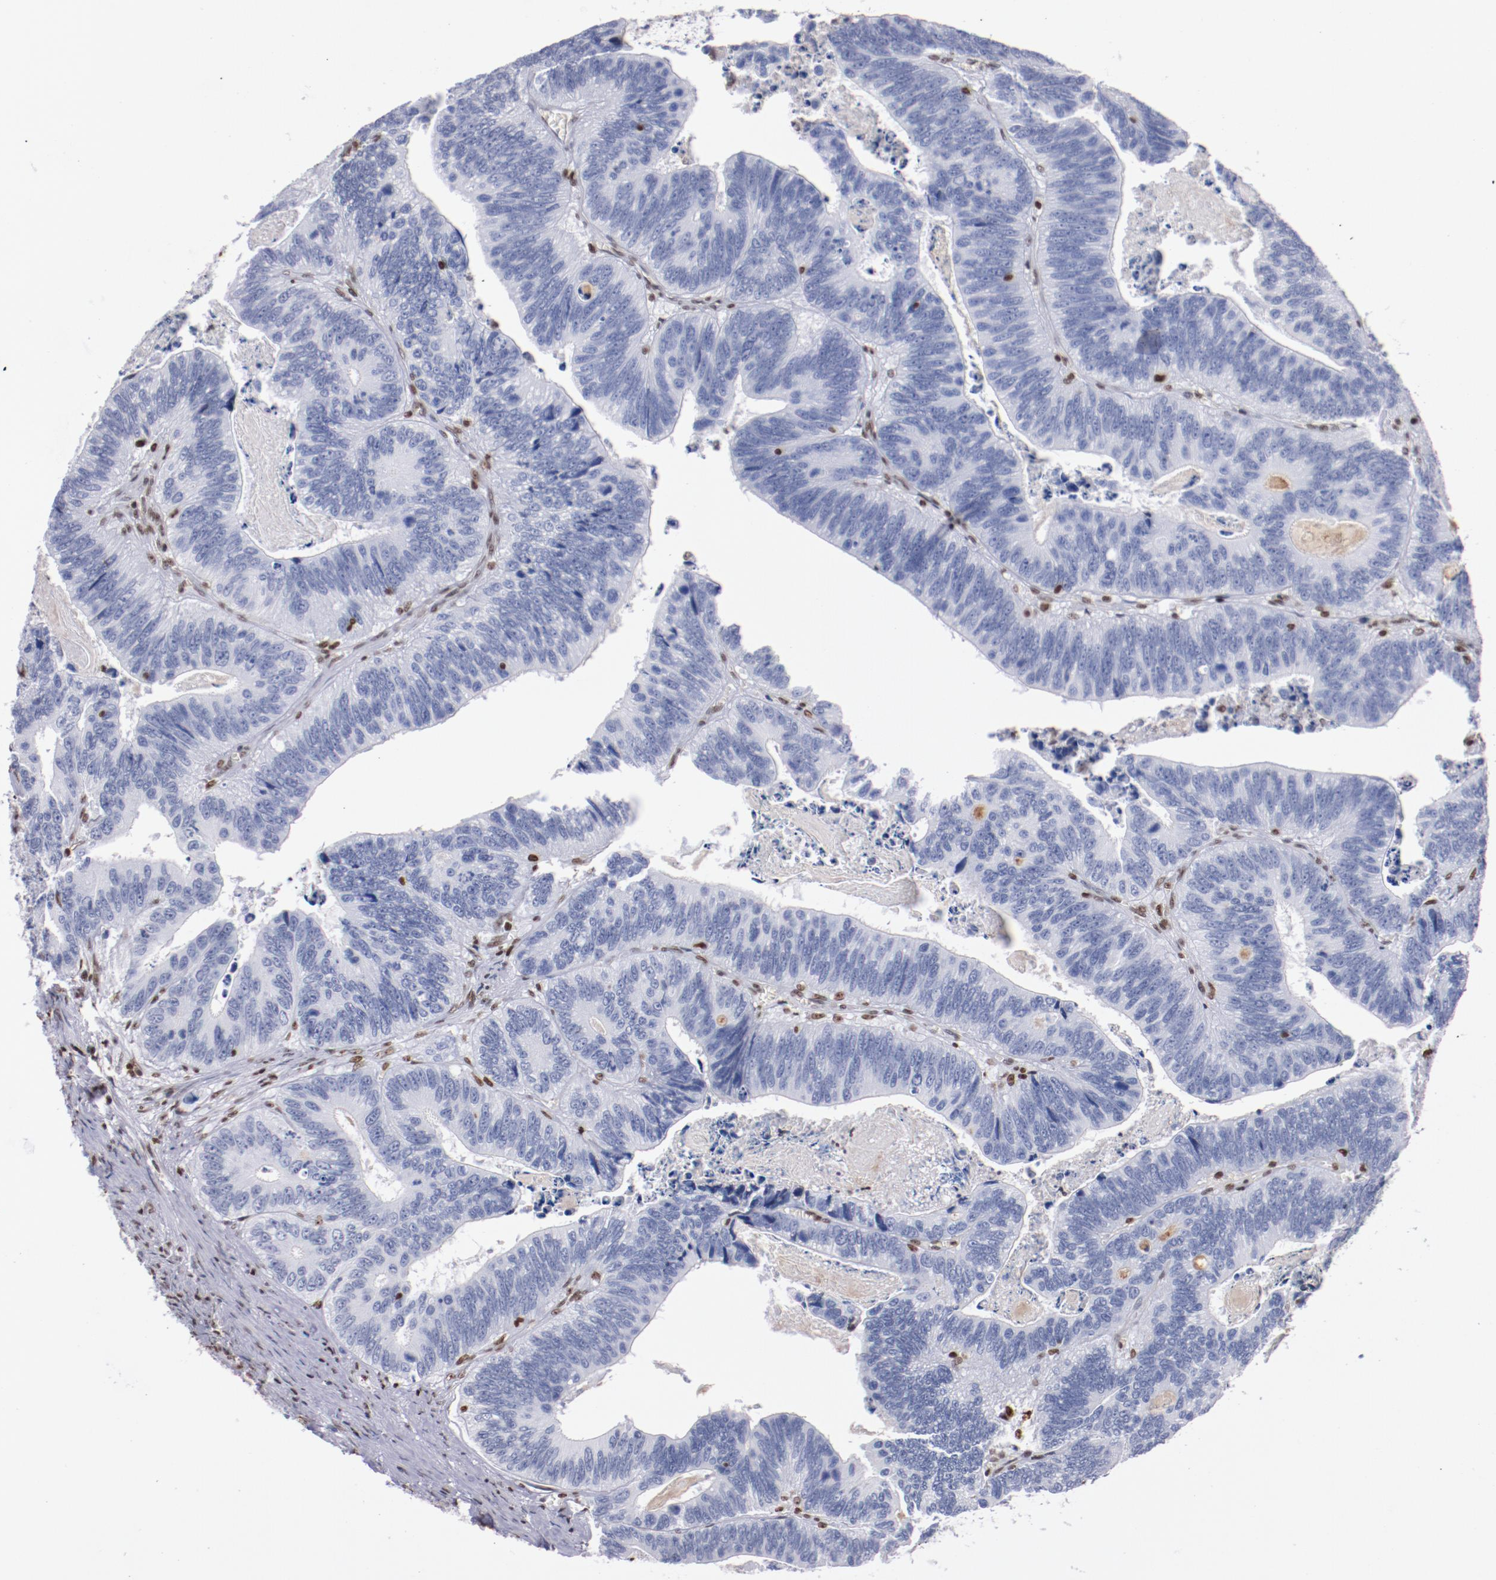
{"staining": {"intensity": "negative", "quantity": "none", "location": "none"}, "tissue": "colorectal cancer", "cell_type": "Tumor cells", "image_type": "cancer", "snomed": [{"axis": "morphology", "description": "Adenocarcinoma, NOS"}, {"axis": "topography", "description": "Colon"}], "caption": "IHC histopathology image of neoplastic tissue: human colorectal cancer (adenocarcinoma) stained with DAB reveals no significant protein staining in tumor cells.", "gene": "IFI16", "patient": {"sex": "male", "age": 72}}